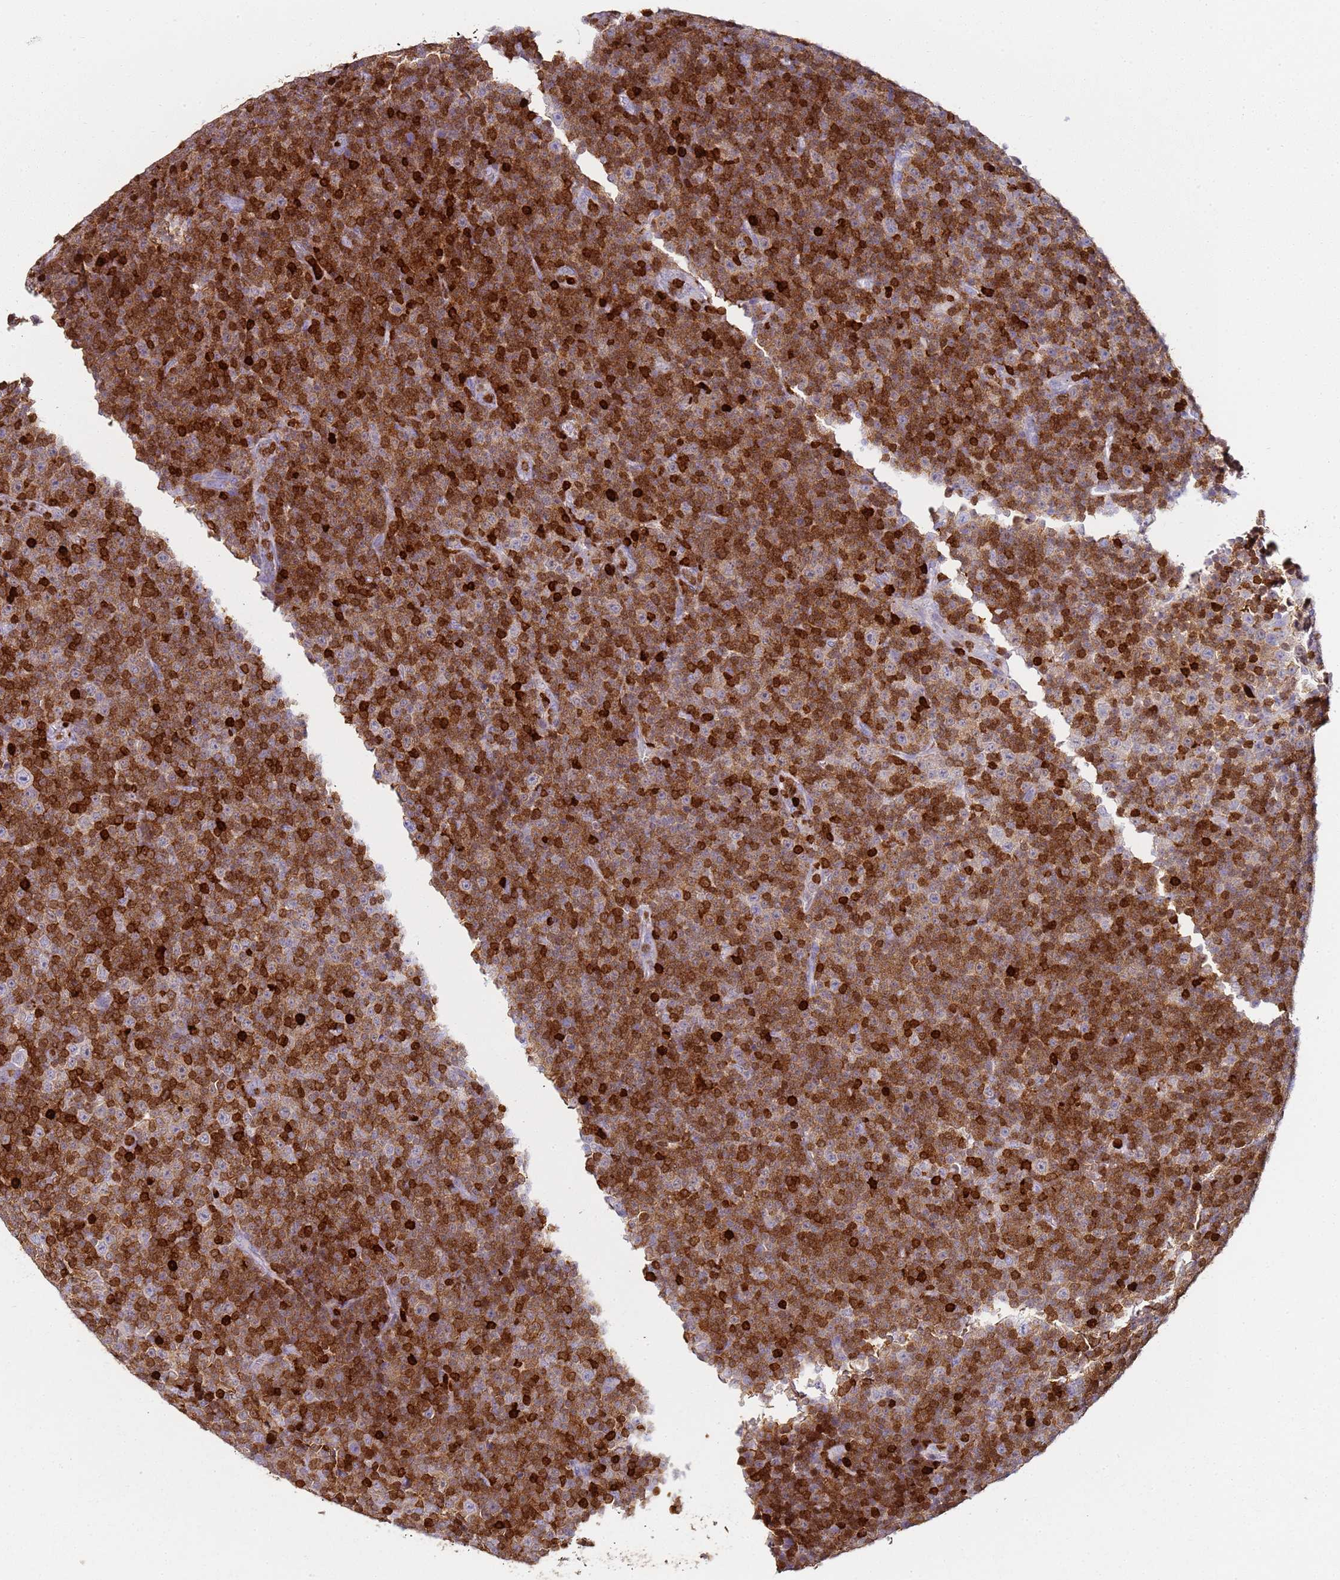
{"staining": {"intensity": "moderate", "quantity": ">75%", "location": "cytoplasmic/membranous,nuclear"}, "tissue": "lymphoma", "cell_type": "Tumor cells", "image_type": "cancer", "snomed": [{"axis": "morphology", "description": "Malignant lymphoma, non-Hodgkin's type, Low grade"}, {"axis": "topography", "description": "Lymph node"}], "caption": "Moderate cytoplasmic/membranous and nuclear protein positivity is seen in about >75% of tumor cells in lymphoma.", "gene": "S100A4", "patient": {"sex": "female", "age": 67}}